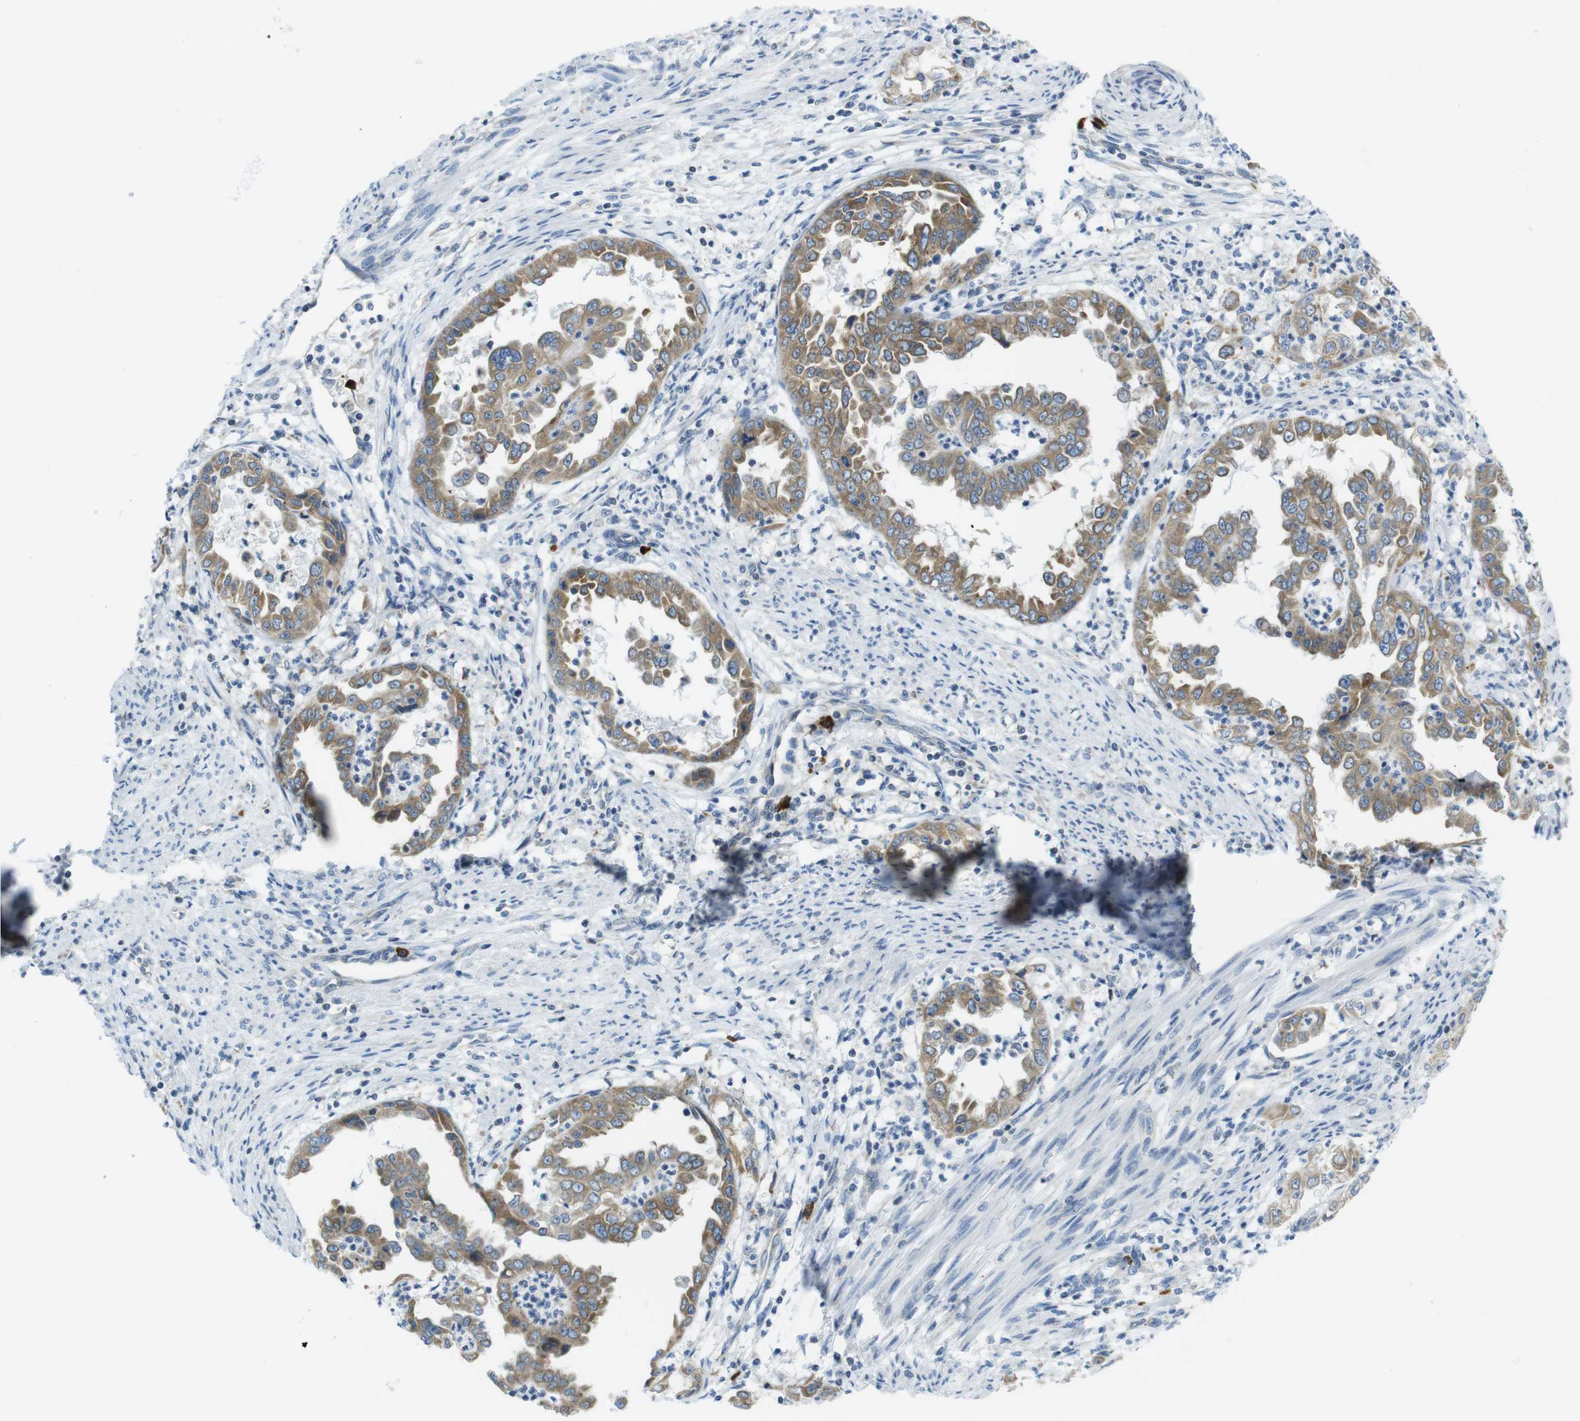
{"staining": {"intensity": "moderate", "quantity": ">75%", "location": "cytoplasmic/membranous"}, "tissue": "endometrial cancer", "cell_type": "Tumor cells", "image_type": "cancer", "snomed": [{"axis": "morphology", "description": "Adenocarcinoma, NOS"}, {"axis": "topography", "description": "Endometrium"}], "caption": "Protein expression analysis of endometrial cancer exhibits moderate cytoplasmic/membranous staining in about >75% of tumor cells. Immunohistochemistry stains the protein in brown and the nuclei are stained blue.", "gene": "CLPTM1L", "patient": {"sex": "female", "age": 85}}